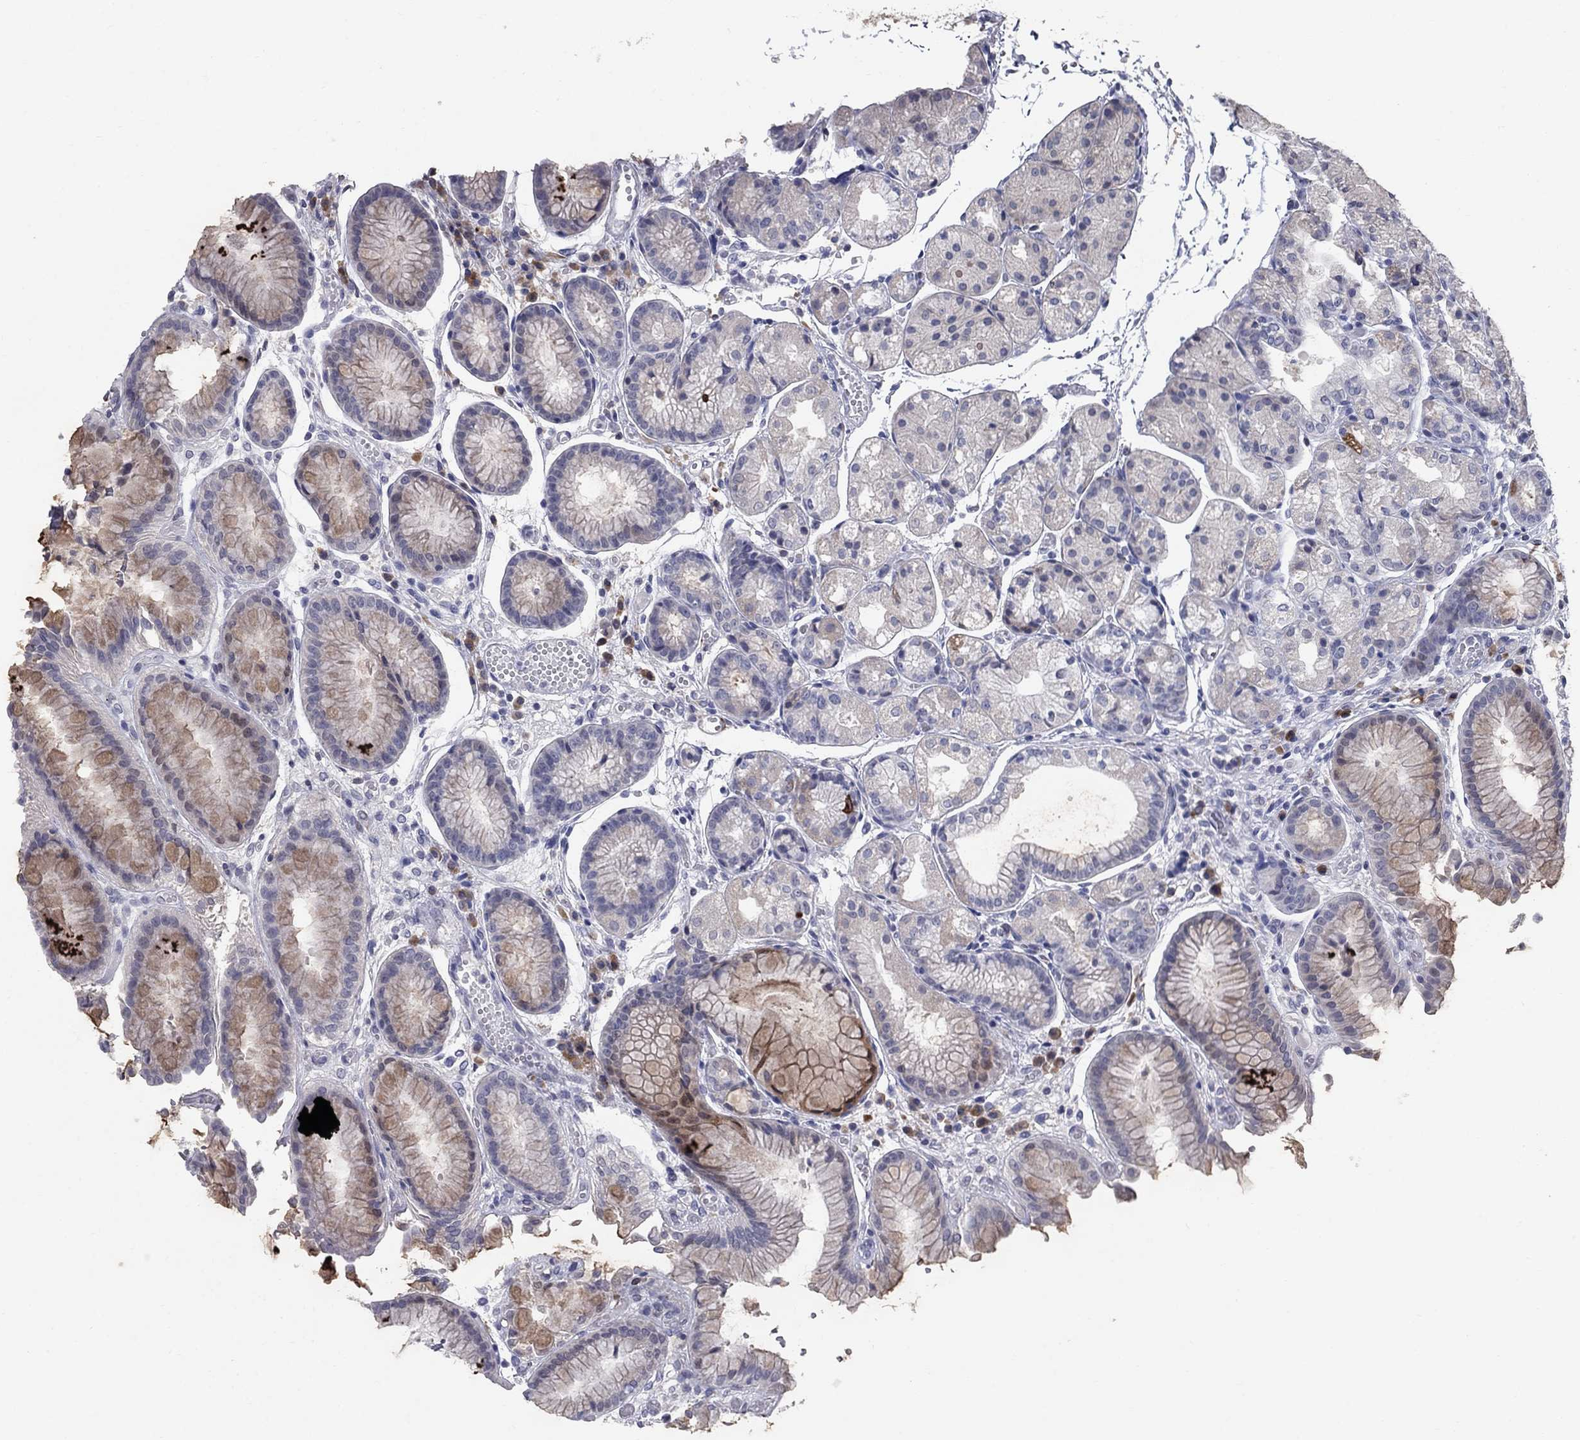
{"staining": {"intensity": "moderate", "quantity": "<25%", "location": "cytoplasmic/membranous"}, "tissue": "stomach", "cell_type": "Glandular cells", "image_type": "normal", "snomed": [{"axis": "morphology", "description": "Normal tissue, NOS"}, {"axis": "topography", "description": "Stomach, upper"}], "caption": "Immunohistochemical staining of unremarkable human stomach shows moderate cytoplasmic/membranous protein positivity in about <25% of glandular cells. The staining was performed using DAB (3,3'-diaminobenzidine), with brown indicating positive protein expression. Nuclei are stained blue with hematoxylin.", "gene": "NTRK2", "patient": {"sex": "male", "age": 72}}